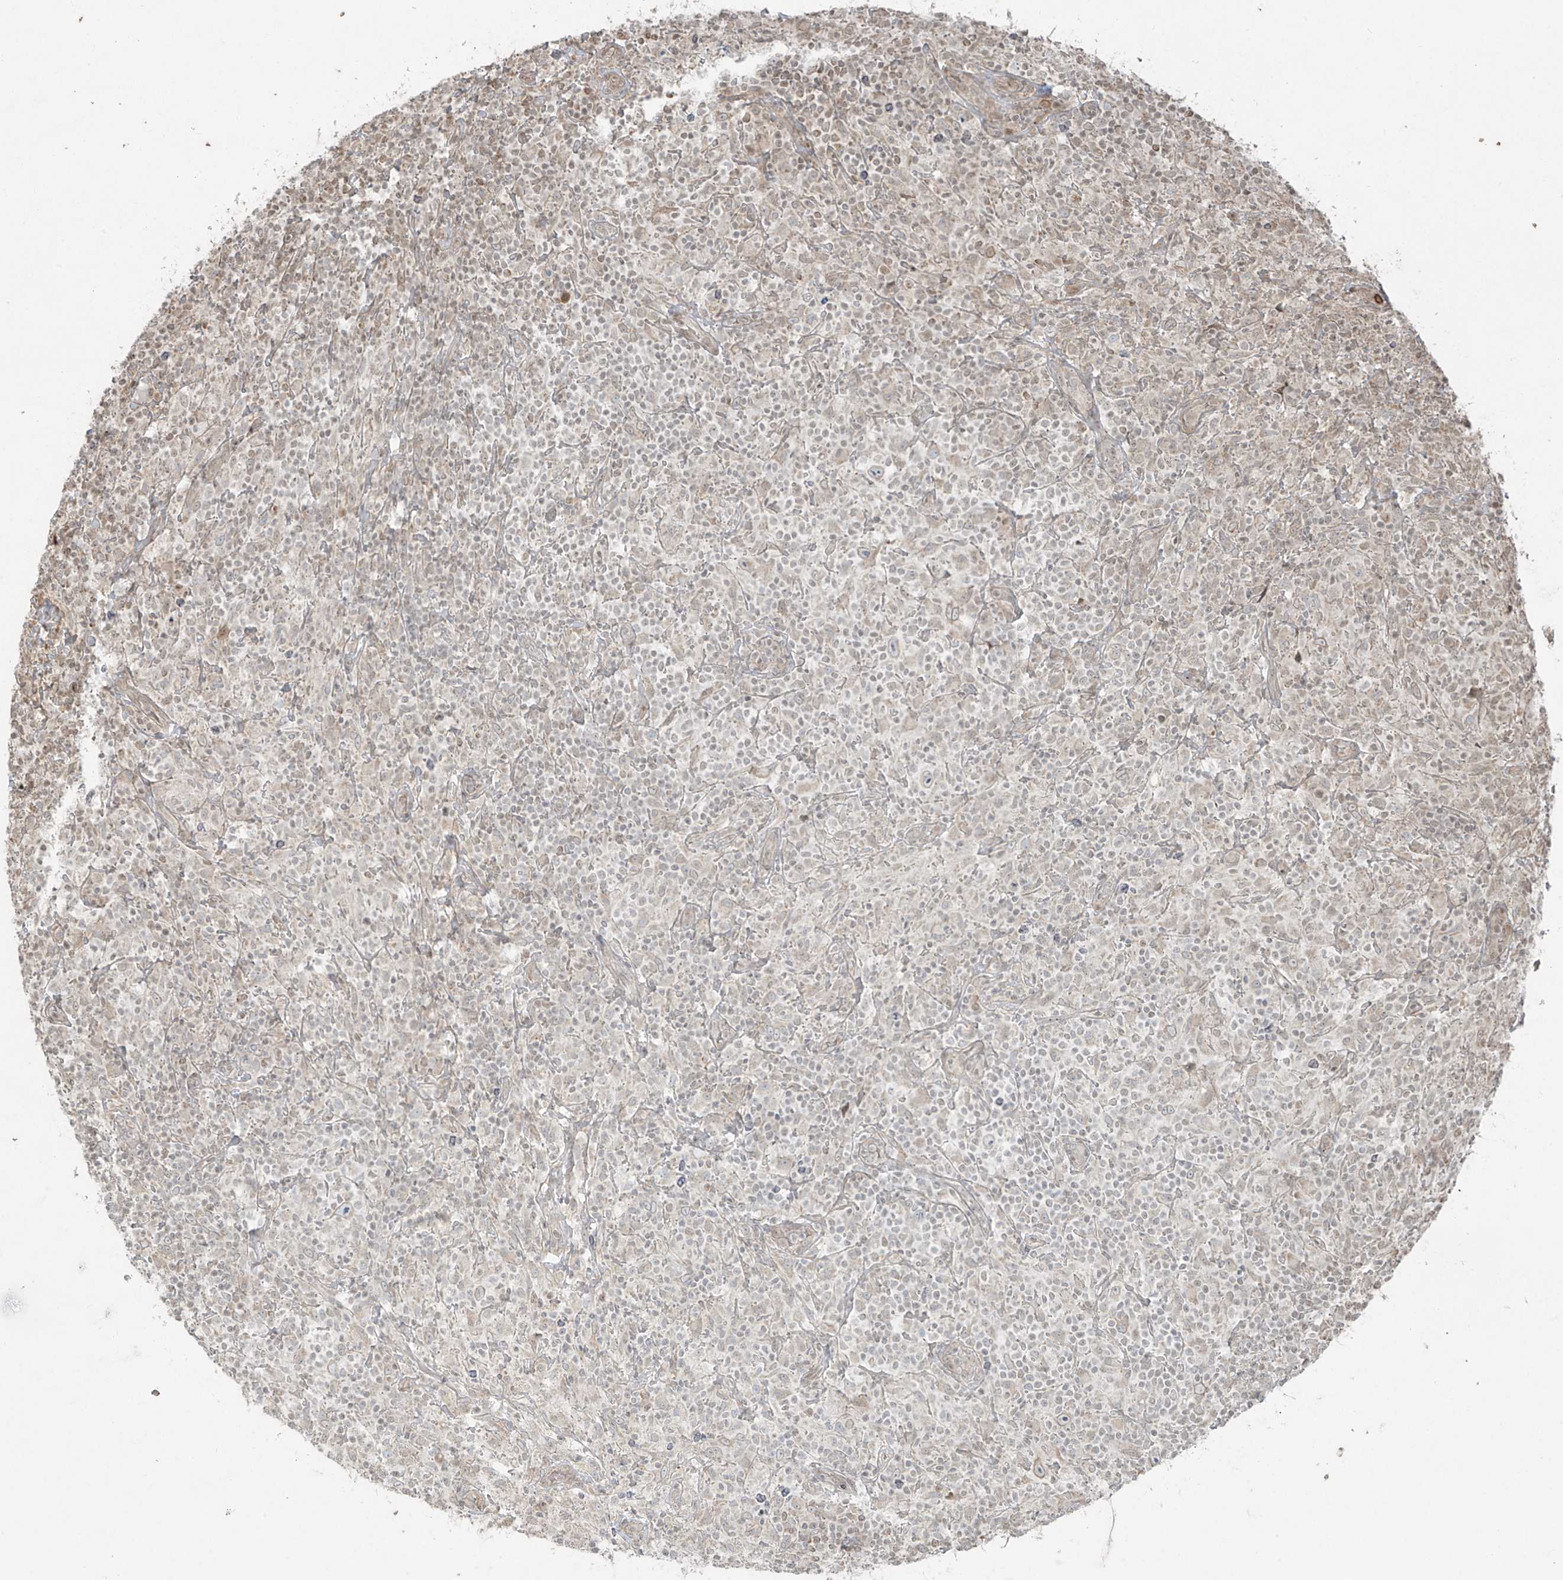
{"staining": {"intensity": "negative", "quantity": "none", "location": "none"}, "tissue": "lymphoma", "cell_type": "Tumor cells", "image_type": "cancer", "snomed": [{"axis": "morphology", "description": "Hodgkin's disease, NOS"}, {"axis": "topography", "description": "Lymph node"}], "caption": "Human Hodgkin's disease stained for a protein using immunohistochemistry (IHC) demonstrates no positivity in tumor cells.", "gene": "TTC22", "patient": {"sex": "male", "age": 70}}